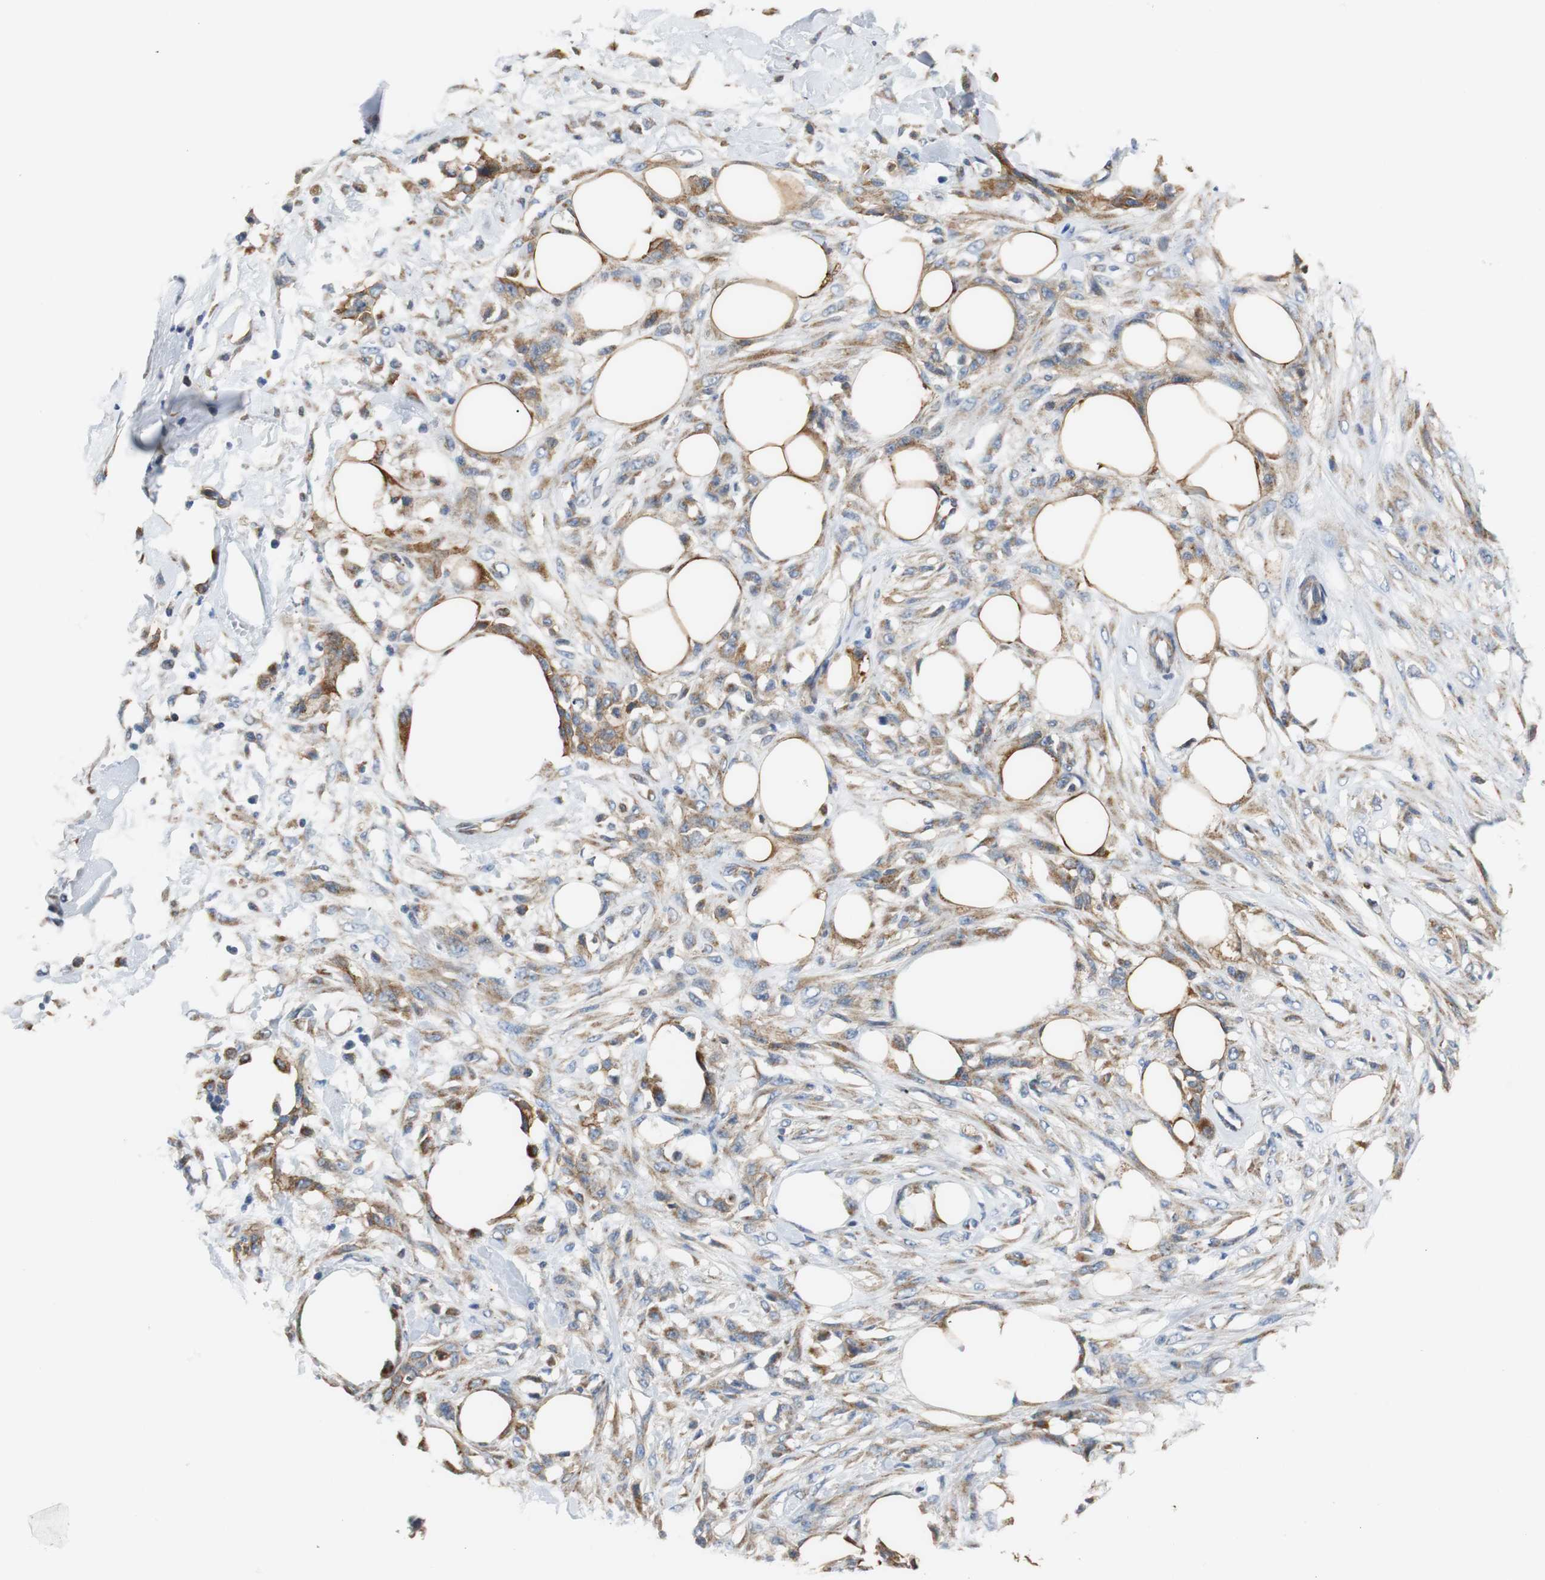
{"staining": {"intensity": "moderate", "quantity": ">75%", "location": "cytoplasmic/membranous"}, "tissue": "skin cancer", "cell_type": "Tumor cells", "image_type": "cancer", "snomed": [{"axis": "morphology", "description": "Normal tissue, NOS"}, {"axis": "morphology", "description": "Squamous cell carcinoma, NOS"}, {"axis": "topography", "description": "Skin"}], "caption": "An image showing moderate cytoplasmic/membranous expression in about >75% of tumor cells in skin cancer, as visualized by brown immunohistochemical staining.", "gene": "PCK1", "patient": {"sex": "female", "age": 59}}